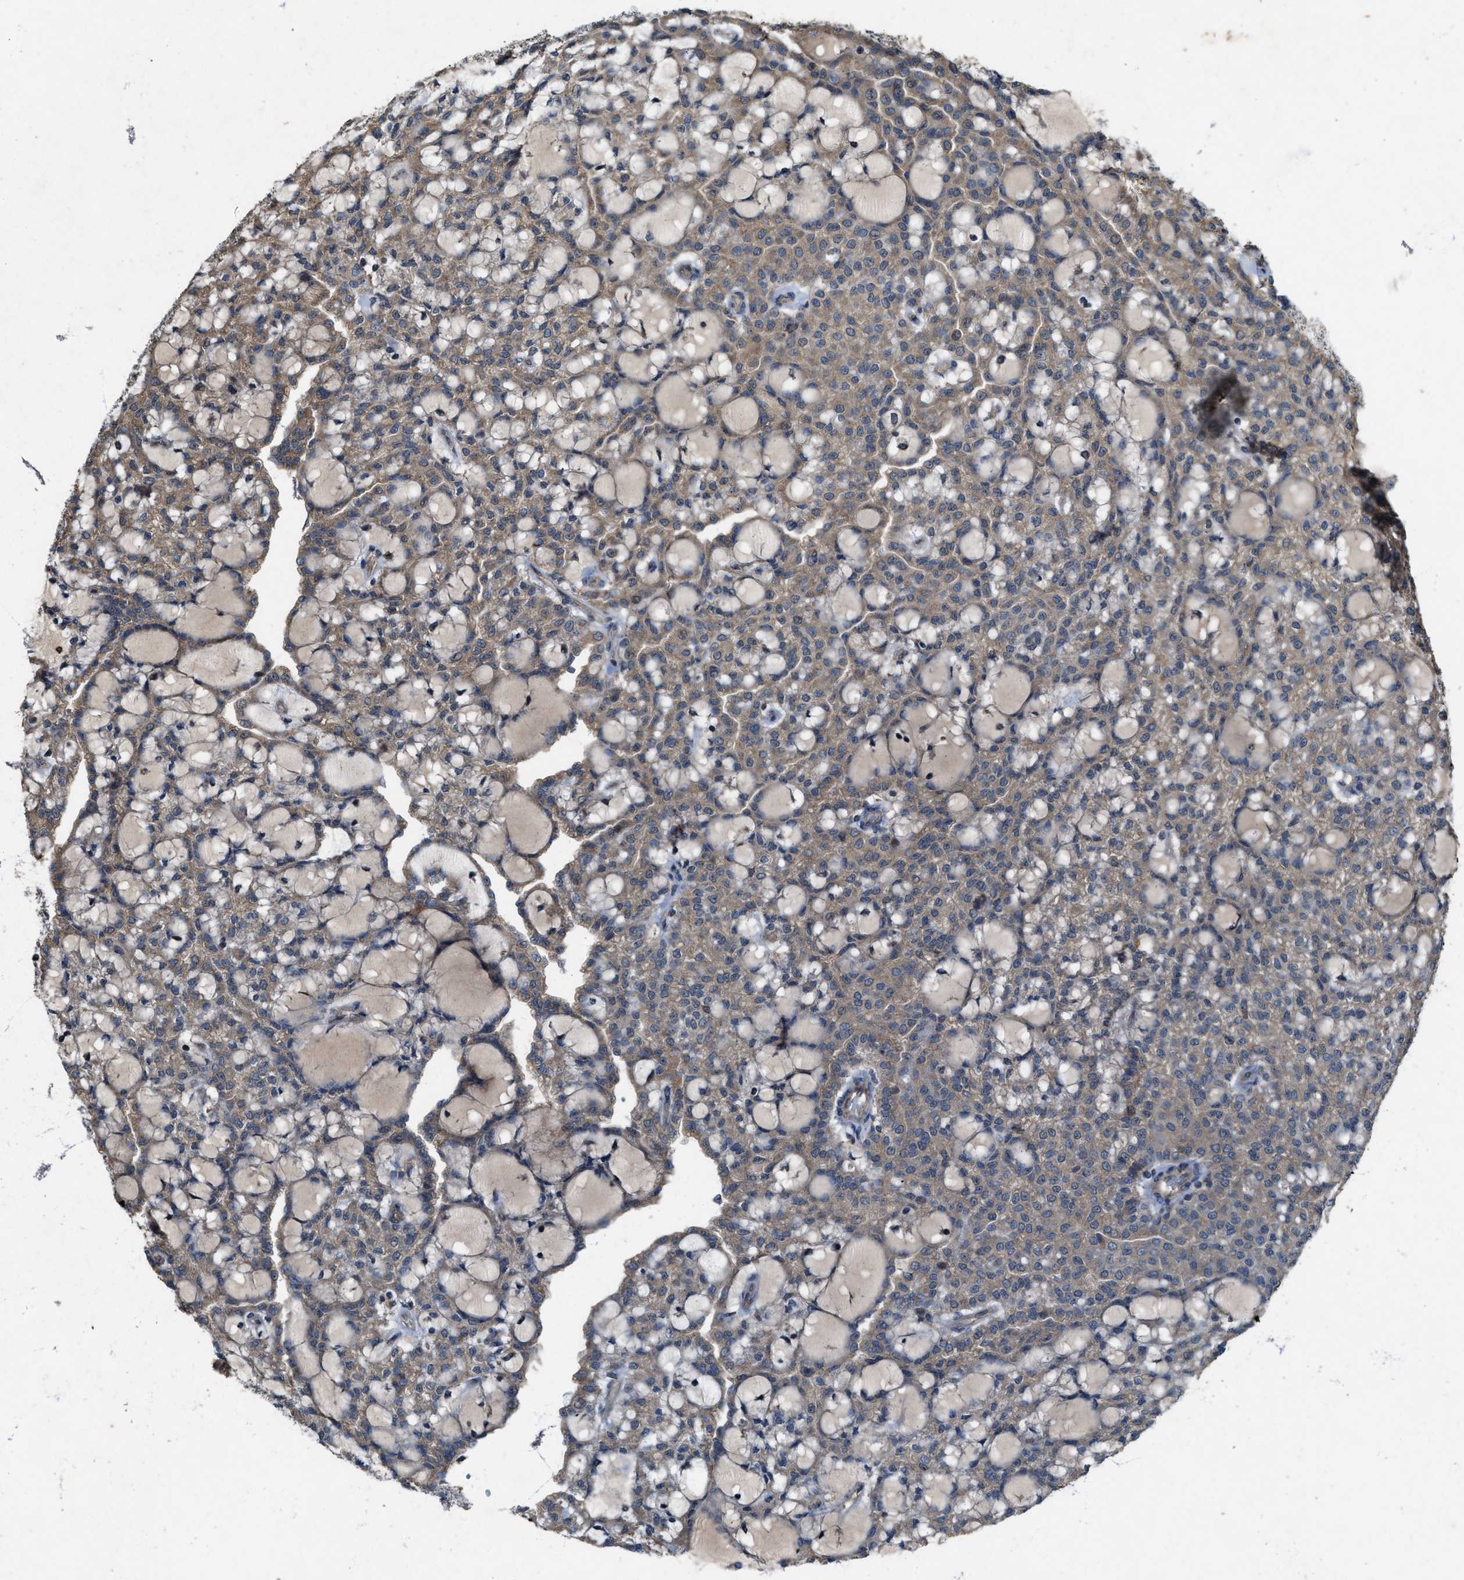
{"staining": {"intensity": "weak", "quantity": ">75%", "location": "cytoplasmic/membranous"}, "tissue": "renal cancer", "cell_type": "Tumor cells", "image_type": "cancer", "snomed": [{"axis": "morphology", "description": "Adenocarcinoma, NOS"}, {"axis": "topography", "description": "Kidney"}], "caption": "IHC (DAB) staining of renal cancer (adenocarcinoma) shows weak cytoplasmic/membranous protein positivity in approximately >75% of tumor cells. (DAB IHC, brown staining for protein, blue staining for nuclei).", "gene": "PDP2", "patient": {"sex": "male", "age": 63}}